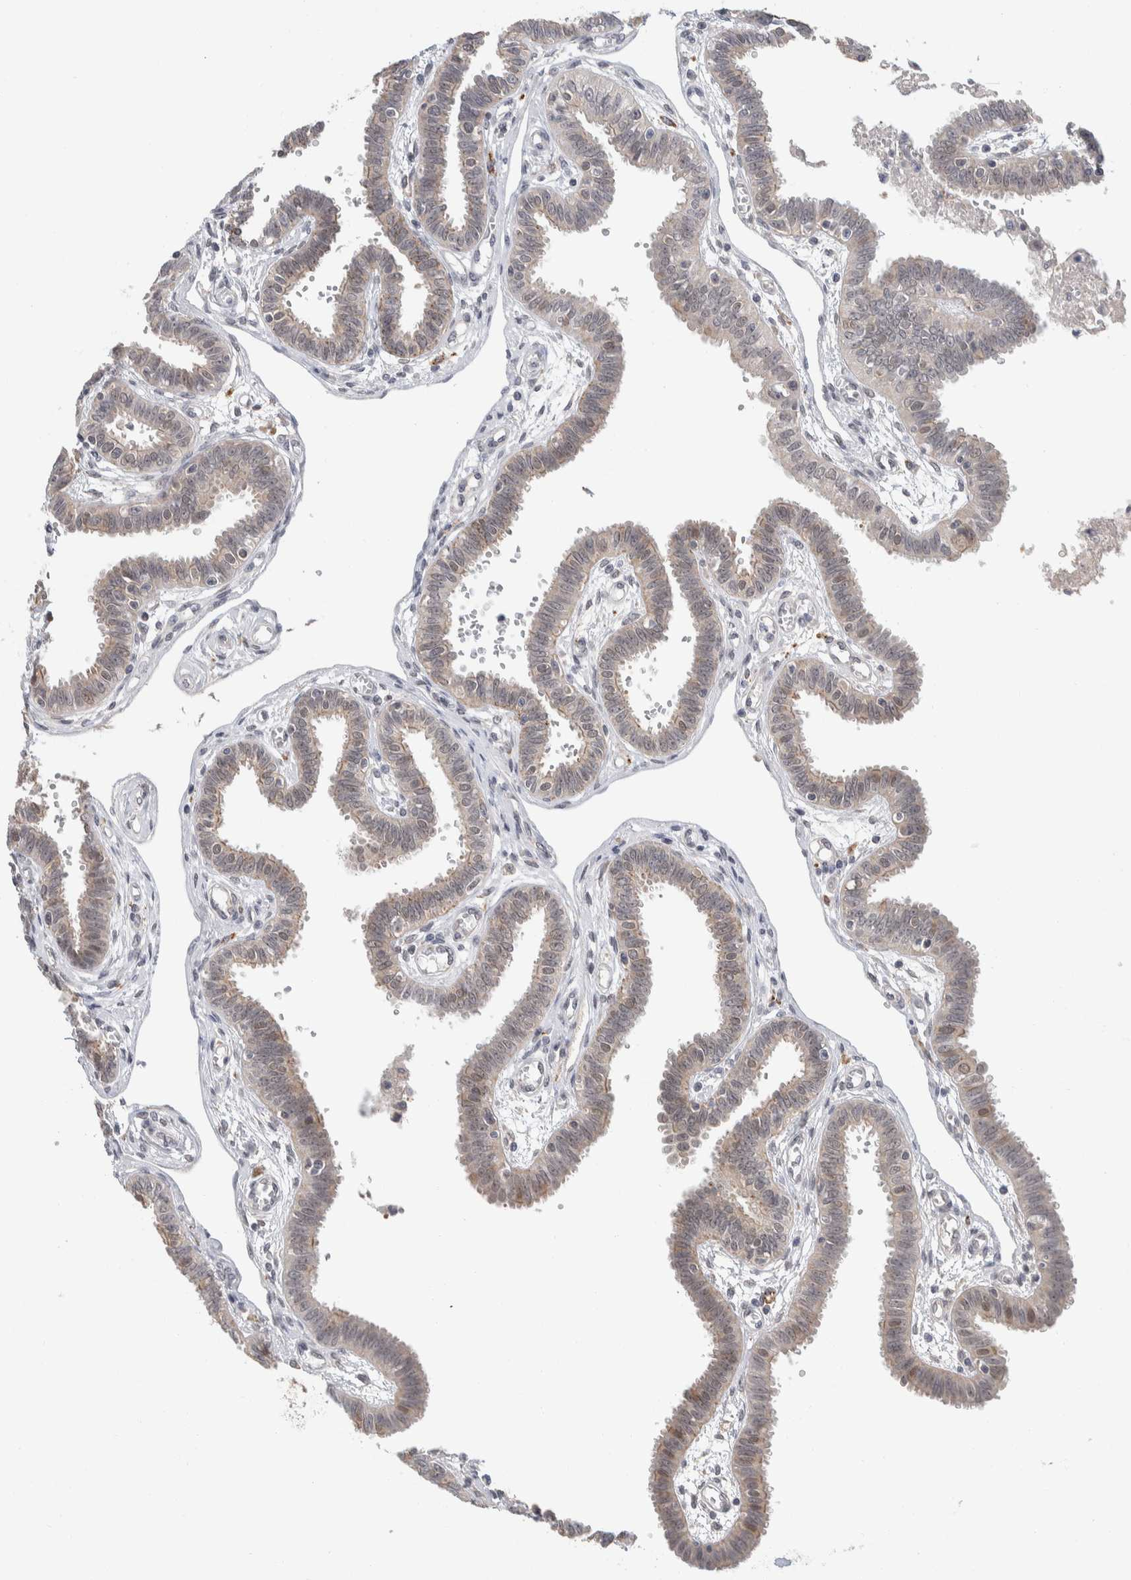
{"staining": {"intensity": "weak", "quantity": ">75%", "location": "cytoplasmic/membranous"}, "tissue": "fallopian tube", "cell_type": "Glandular cells", "image_type": "normal", "snomed": [{"axis": "morphology", "description": "Normal tissue, NOS"}, {"axis": "topography", "description": "Fallopian tube"}], "caption": "Protein expression analysis of normal fallopian tube shows weak cytoplasmic/membranous positivity in about >75% of glandular cells. (brown staining indicates protein expression, while blue staining denotes nuclei).", "gene": "SHPK", "patient": {"sex": "female", "age": 32}}